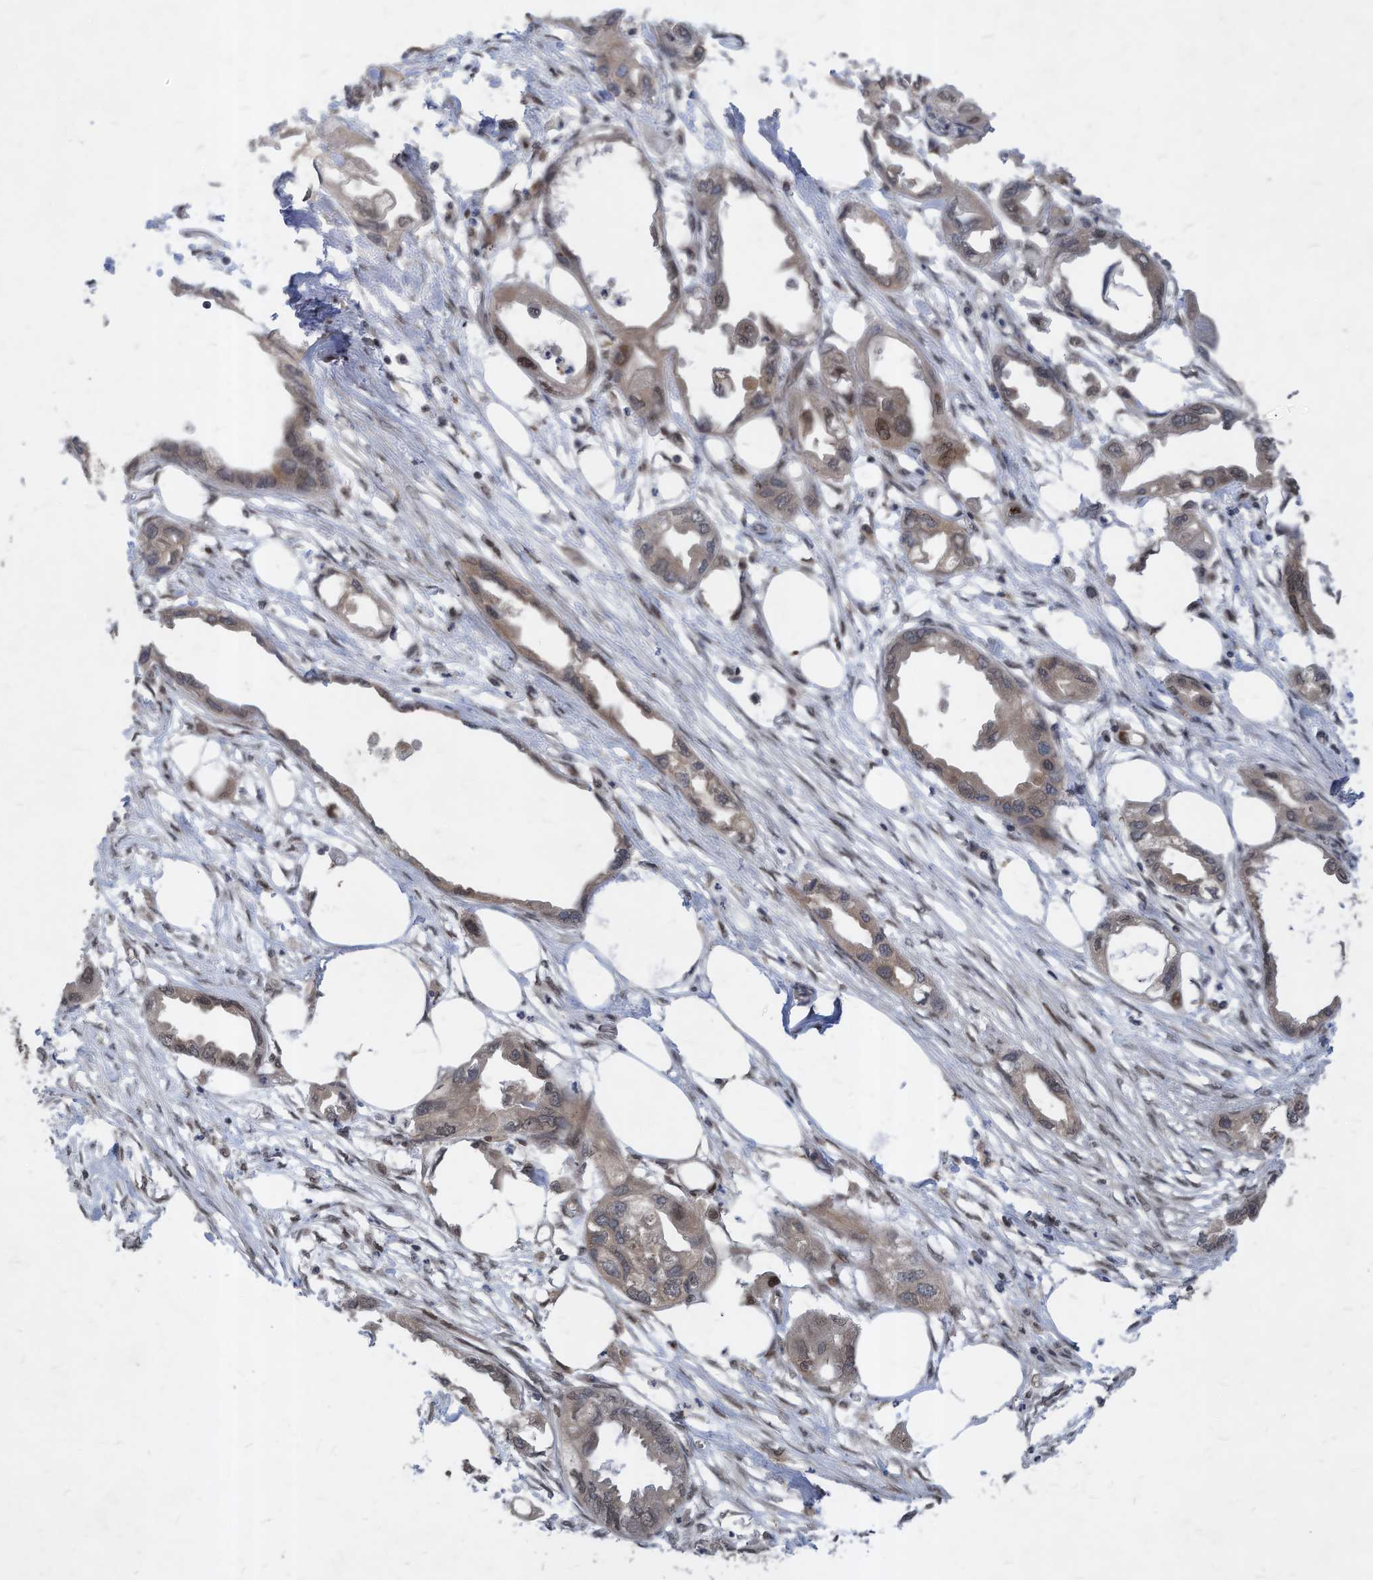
{"staining": {"intensity": "weak", "quantity": "25%-75%", "location": "nuclear"}, "tissue": "endometrial cancer", "cell_type": "Tumor cells", "image_type": "cancer", "snomed": [{"axis": "morphology", "description": "Adenocarcinoma, NOS"}, {"axis": "morphology", "description": "Adenocarcinoma, metastatic, NOS"}, {"axis": "topography", "description": "Adipose tissue"}, {"axis": "topography", "description": "Endometrium"}], "caption": "Protein staining shows weak nuclear positivity in approximately 25%-75% of tumor cells in endometrial cancer (adenocarcinoma).", "gene": "KPNB1", "patient": {"sex": "female", "age": 67}}